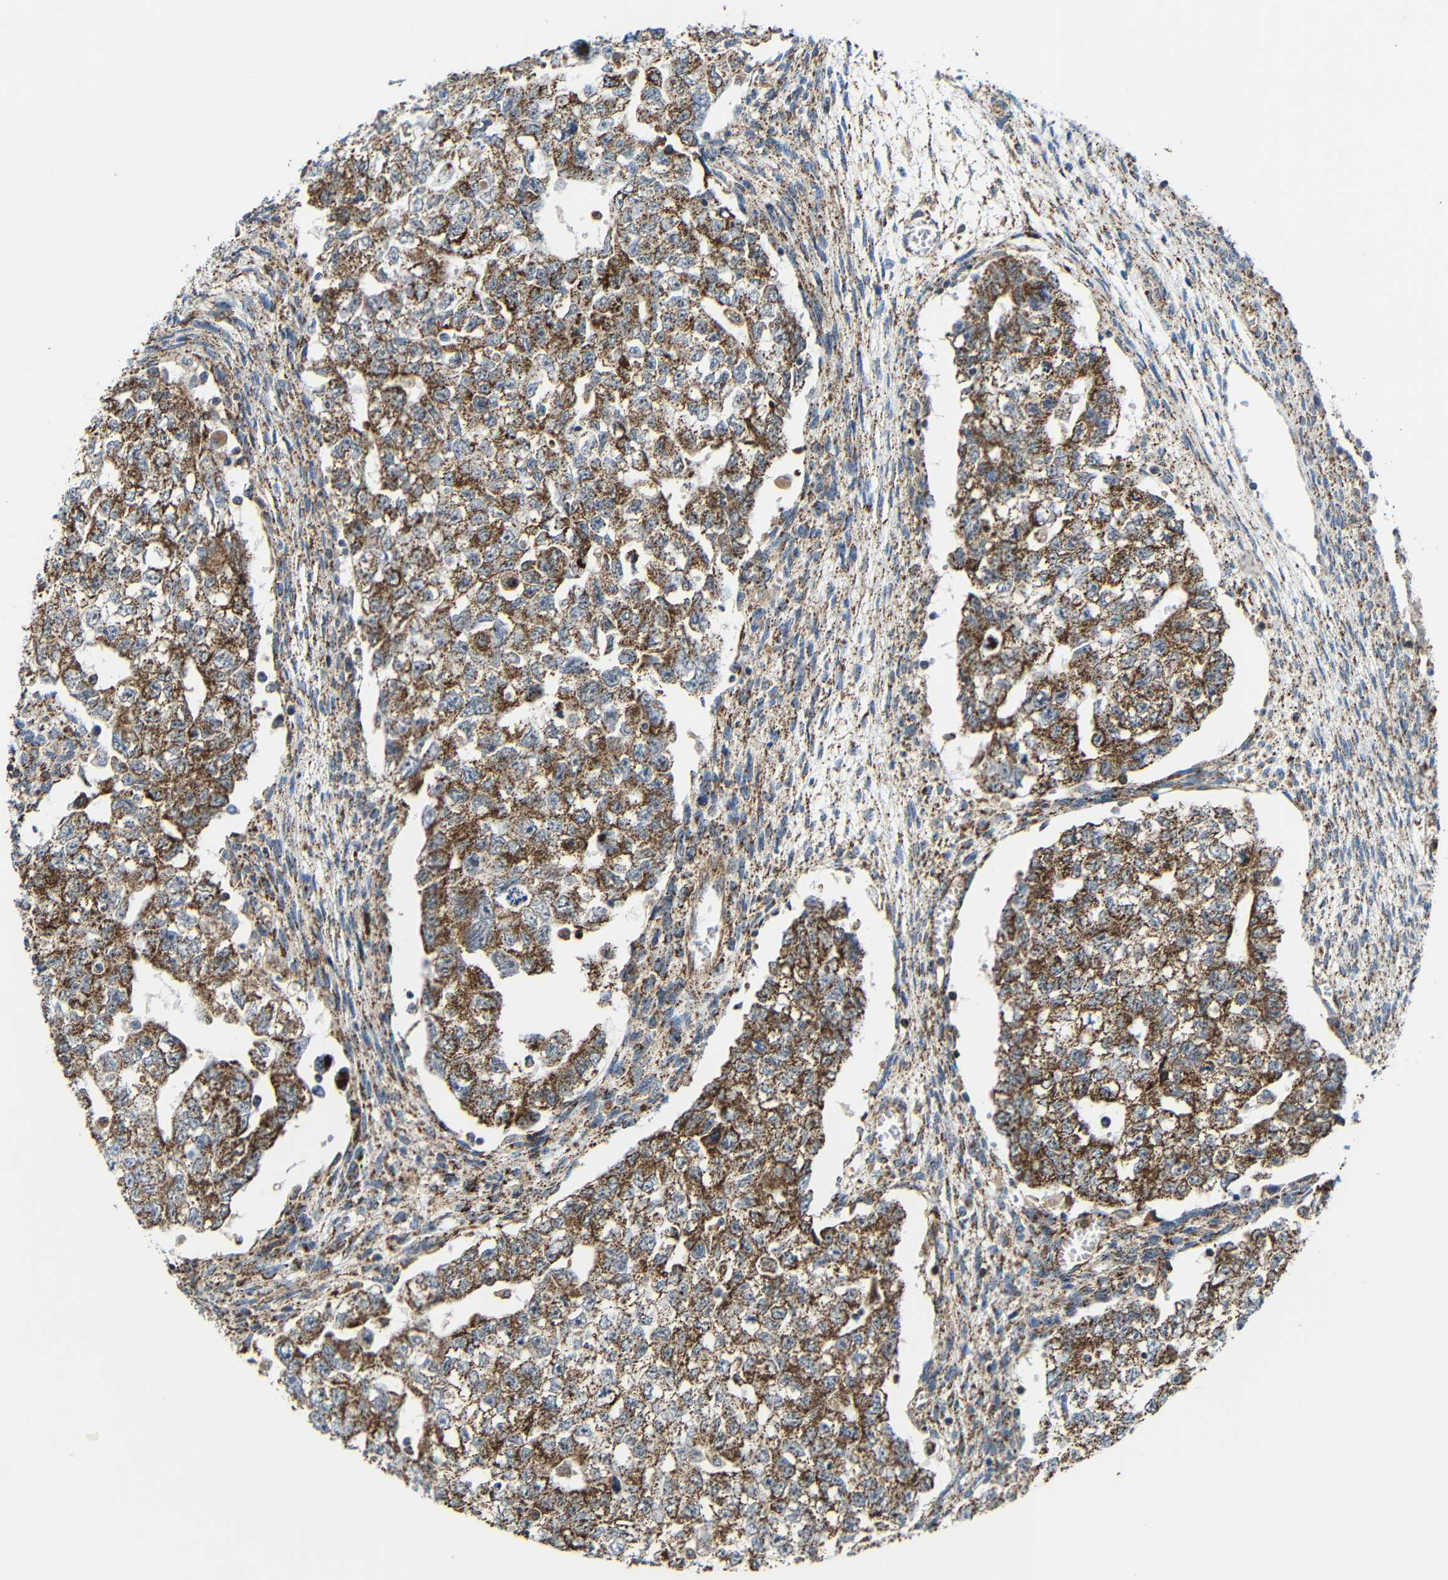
{"staining": {"intensity": "moderate", "quantity": ">75%", "location": "cytoplasmic/membranous"}, "tissue": "testis cancer", "cell_type": "Tumor cells", "image_type": "cancer", "snomed": [{"axis": "morphology", "description": "Seminoma, NOS"}, {"axis": "morphology", "description": "Carcinoma, Embryonal, NOS"}, {"axis": "topography", "description": "Testis"}], "caption": "Protein staining of testis cancer (seminoma) tissue demonstrates moderate cytoplasmic/membranous expression in approximately >75% of tumor cells.", "gene": "C1GALT1", "patient": {"sex": "male", "age": 38}}